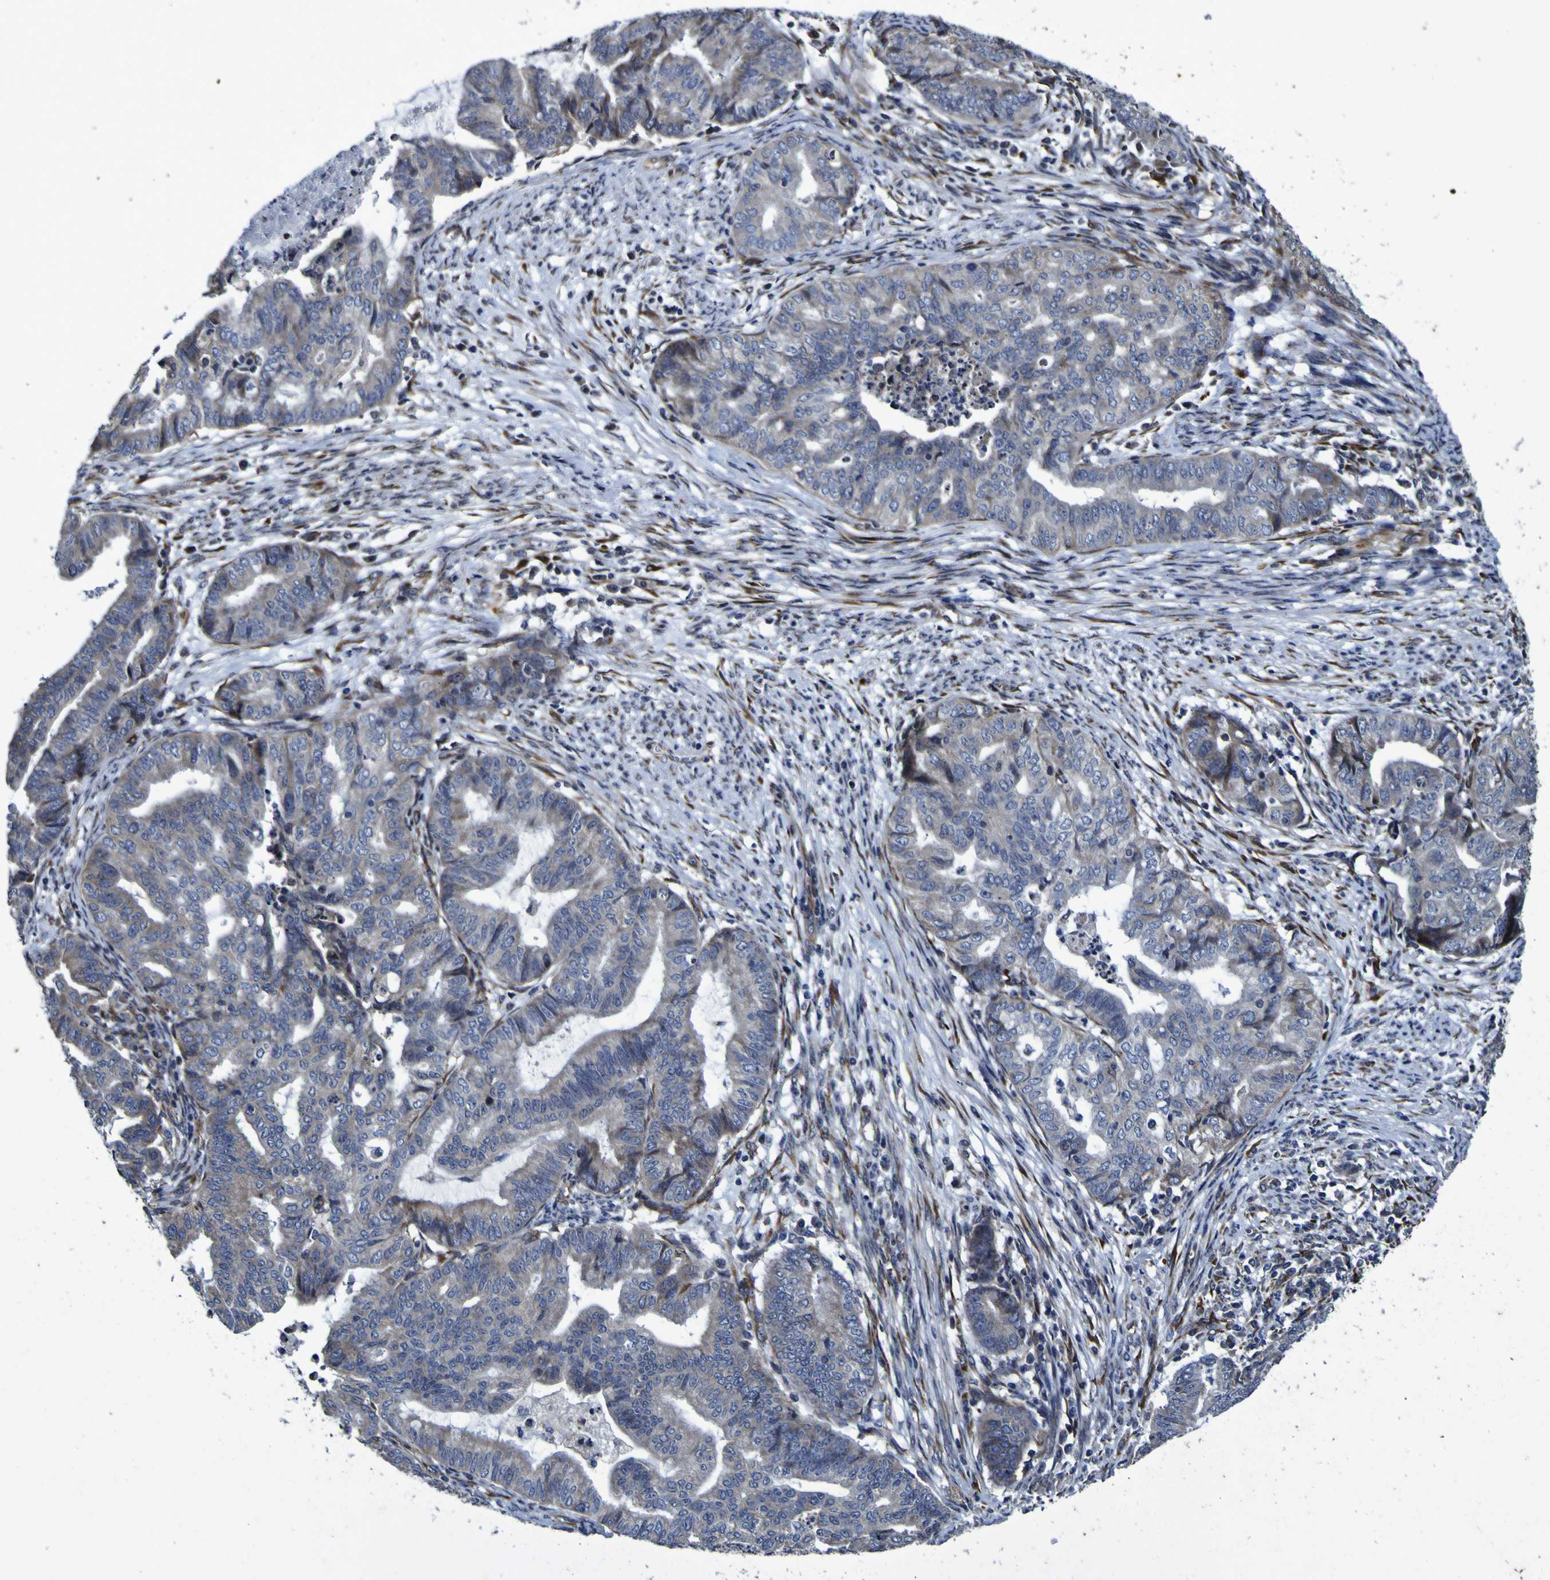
{"staining": {"intensity": "negative", "quantity": "none", "location": "none"}, "tissue": "endometrial cancer", "cell_type": "Tumor cells", "image_type": "cancer", "snomed": [{"axis": "morphology", "description": "Adenocarcinoma, NOS"}, {"axis": "topography", "description": "Endometrium"}], "caption": "IHC histopathology image of human endometrial adenocarcinoma stained for a protein (brown), which displays no positivity in tumor cells.", "gene": "P3H1", "patient": {"sex": "female", "age": 79}}